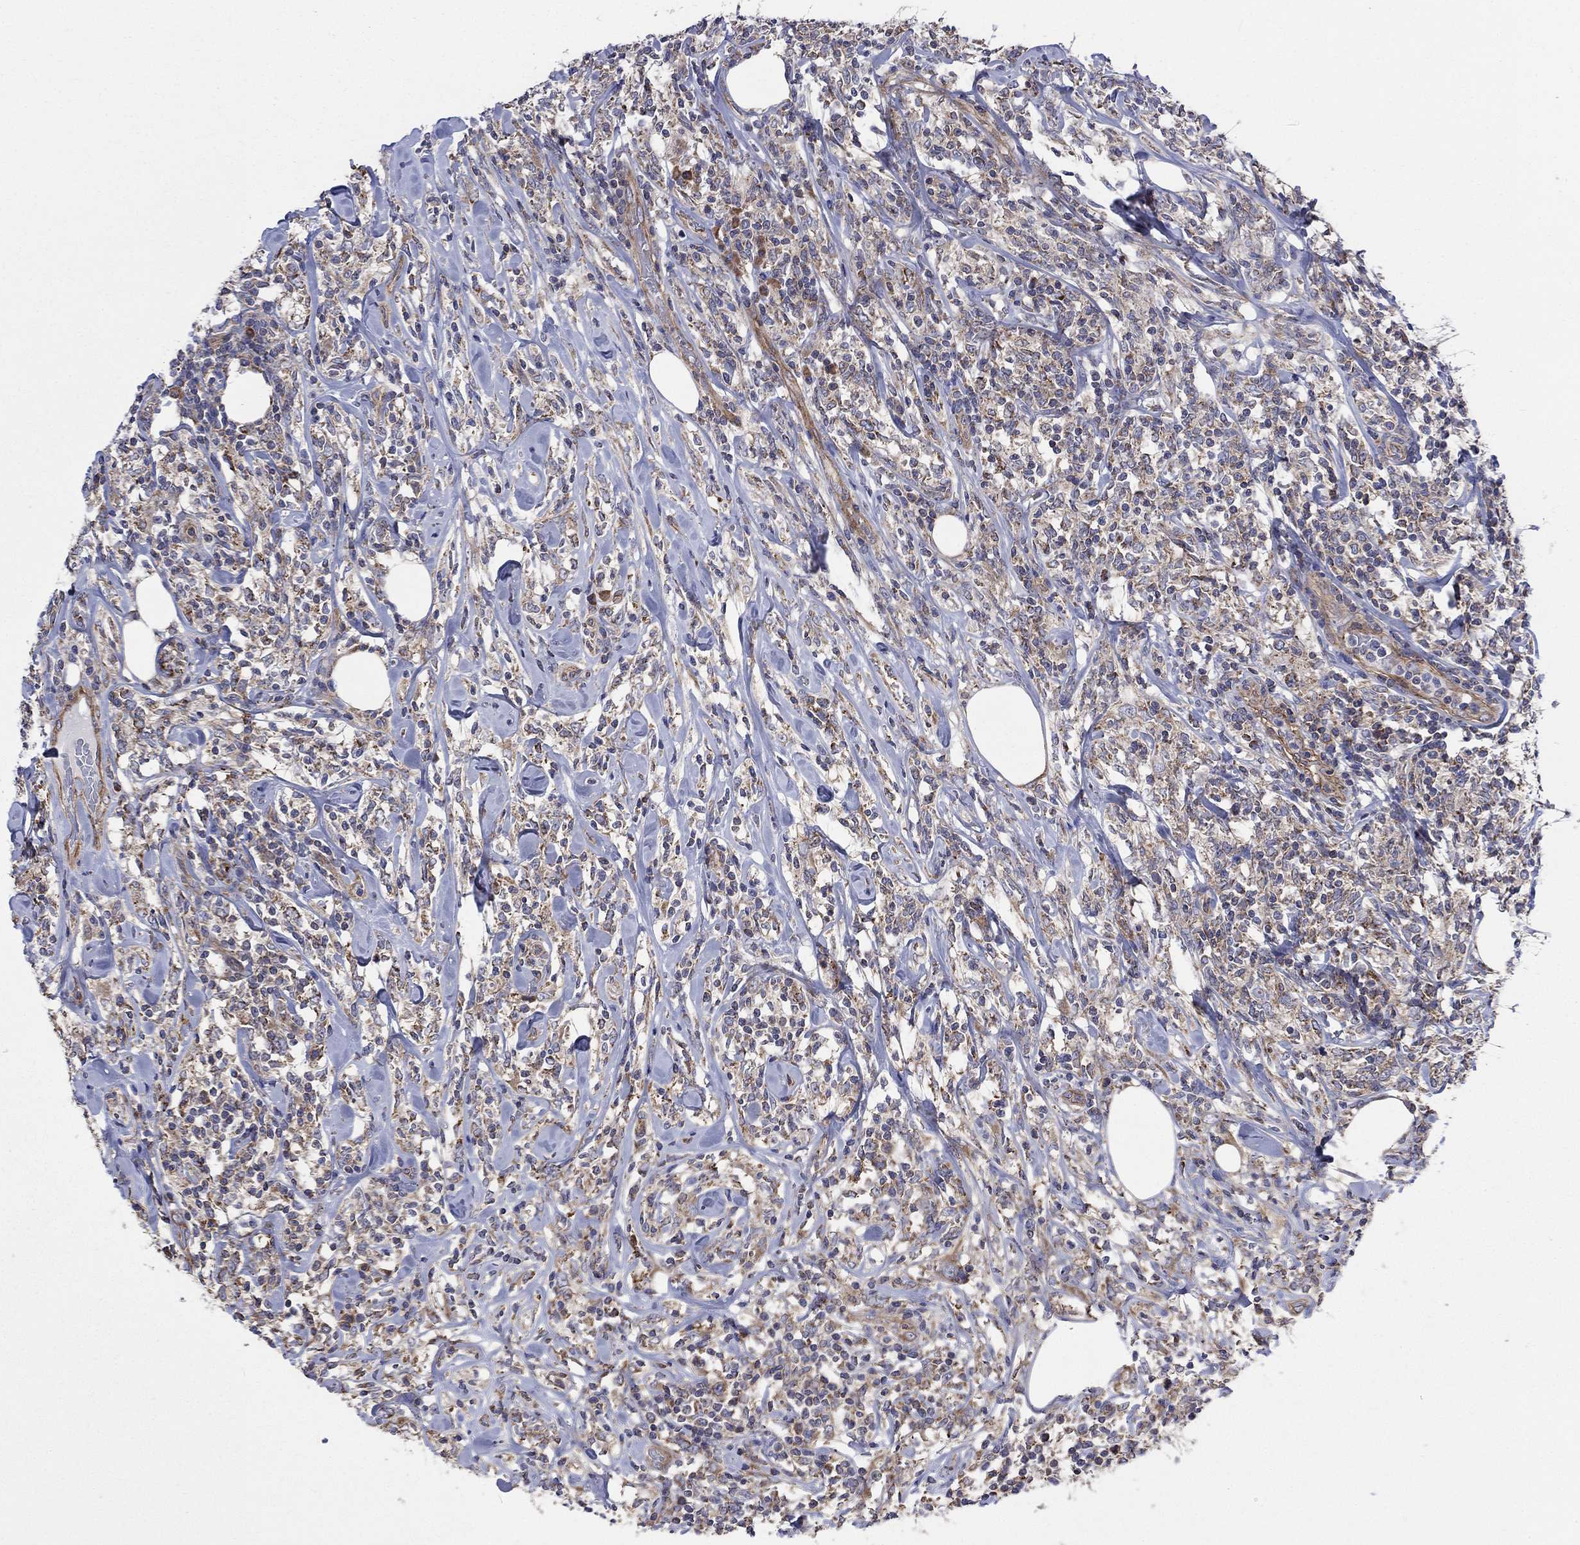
{"staining": {"intensity": "weak", "quantity": ">75%", "location": "cytoplasmic/membranous"}, "tissue": "lymphoma", "cell_type": "Tumor cells", "image_type": "cancer", "snomed": [{"axis": "morphology", "description": "Malignant lymphoma, non-Hodgkin's type, High grade"}, {"axis": "topography", "description": "Lymph node"}], "caption": "Approximately >75% of tumor cells in human high-grade malignant lymphoma, non-Hodgkin's type demonstrate weak cytoplasmic/membranous protein staining as visualized by brown immunohistochemical staining.", "gene": "RPLP0", "patient": {"sex": "female", "age": 84}}